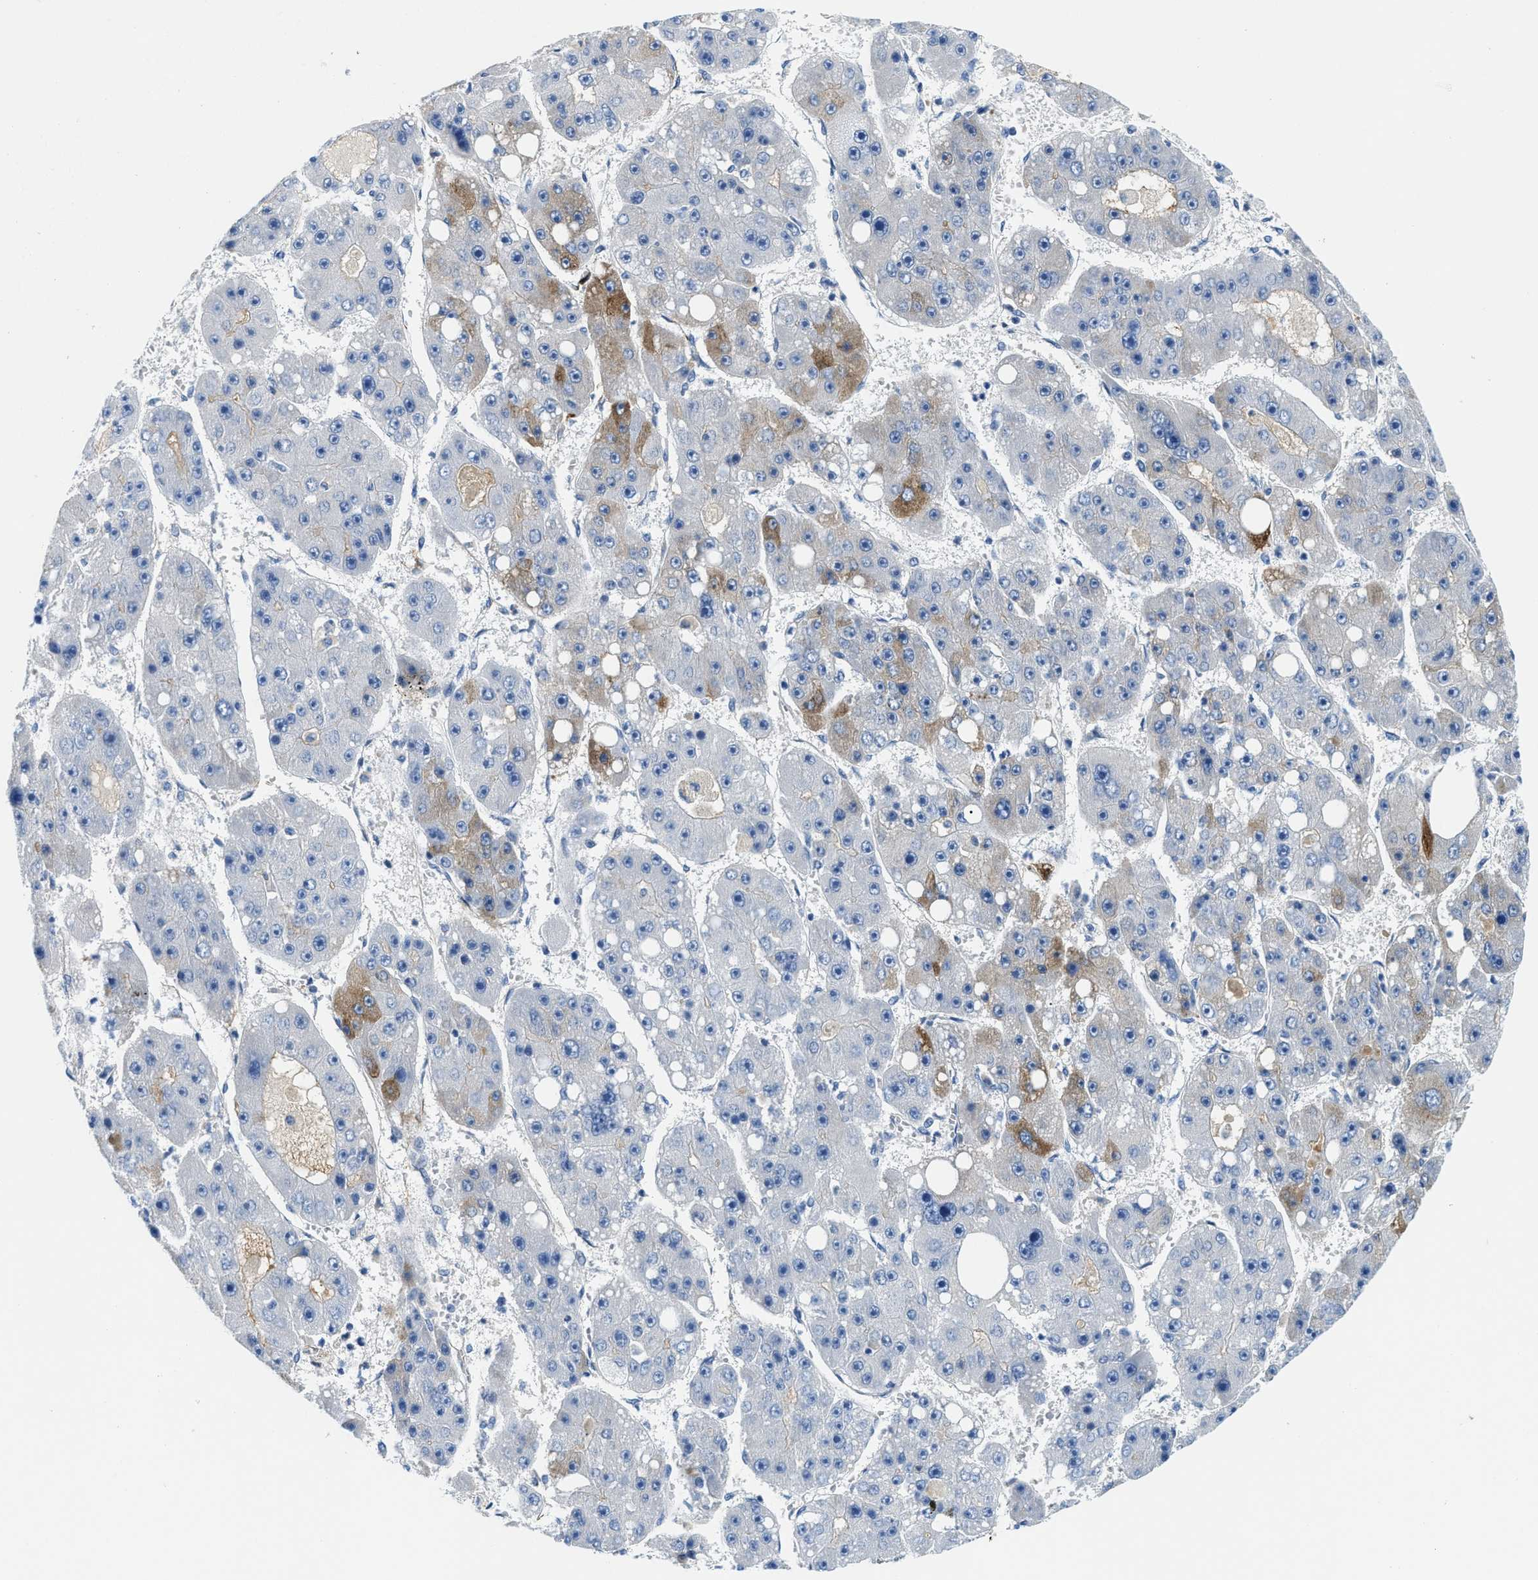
{"staining": {"intensity": "moderate", "quantity": "<25%", "location": "cytoplasmic/membranous"}, "tissue": "liver cancer", "cell_type": "Tumor cells", "image_type": "cancer", "snomed": [{"axis": "morphology", "description": "Carcinoma, Hepatocellular, NOS"}, {"axis": "topography", "description": "Liver"}], "caption": "Protein positivity by immunohistochemistry (IHC) shows moderate cytoplasmic/membranous expression in approximately <25% of tumor cells in liver hepatocellular carcinoma.", "gene": "MBL2", "patient": {"sex": "female", "age": 61}}